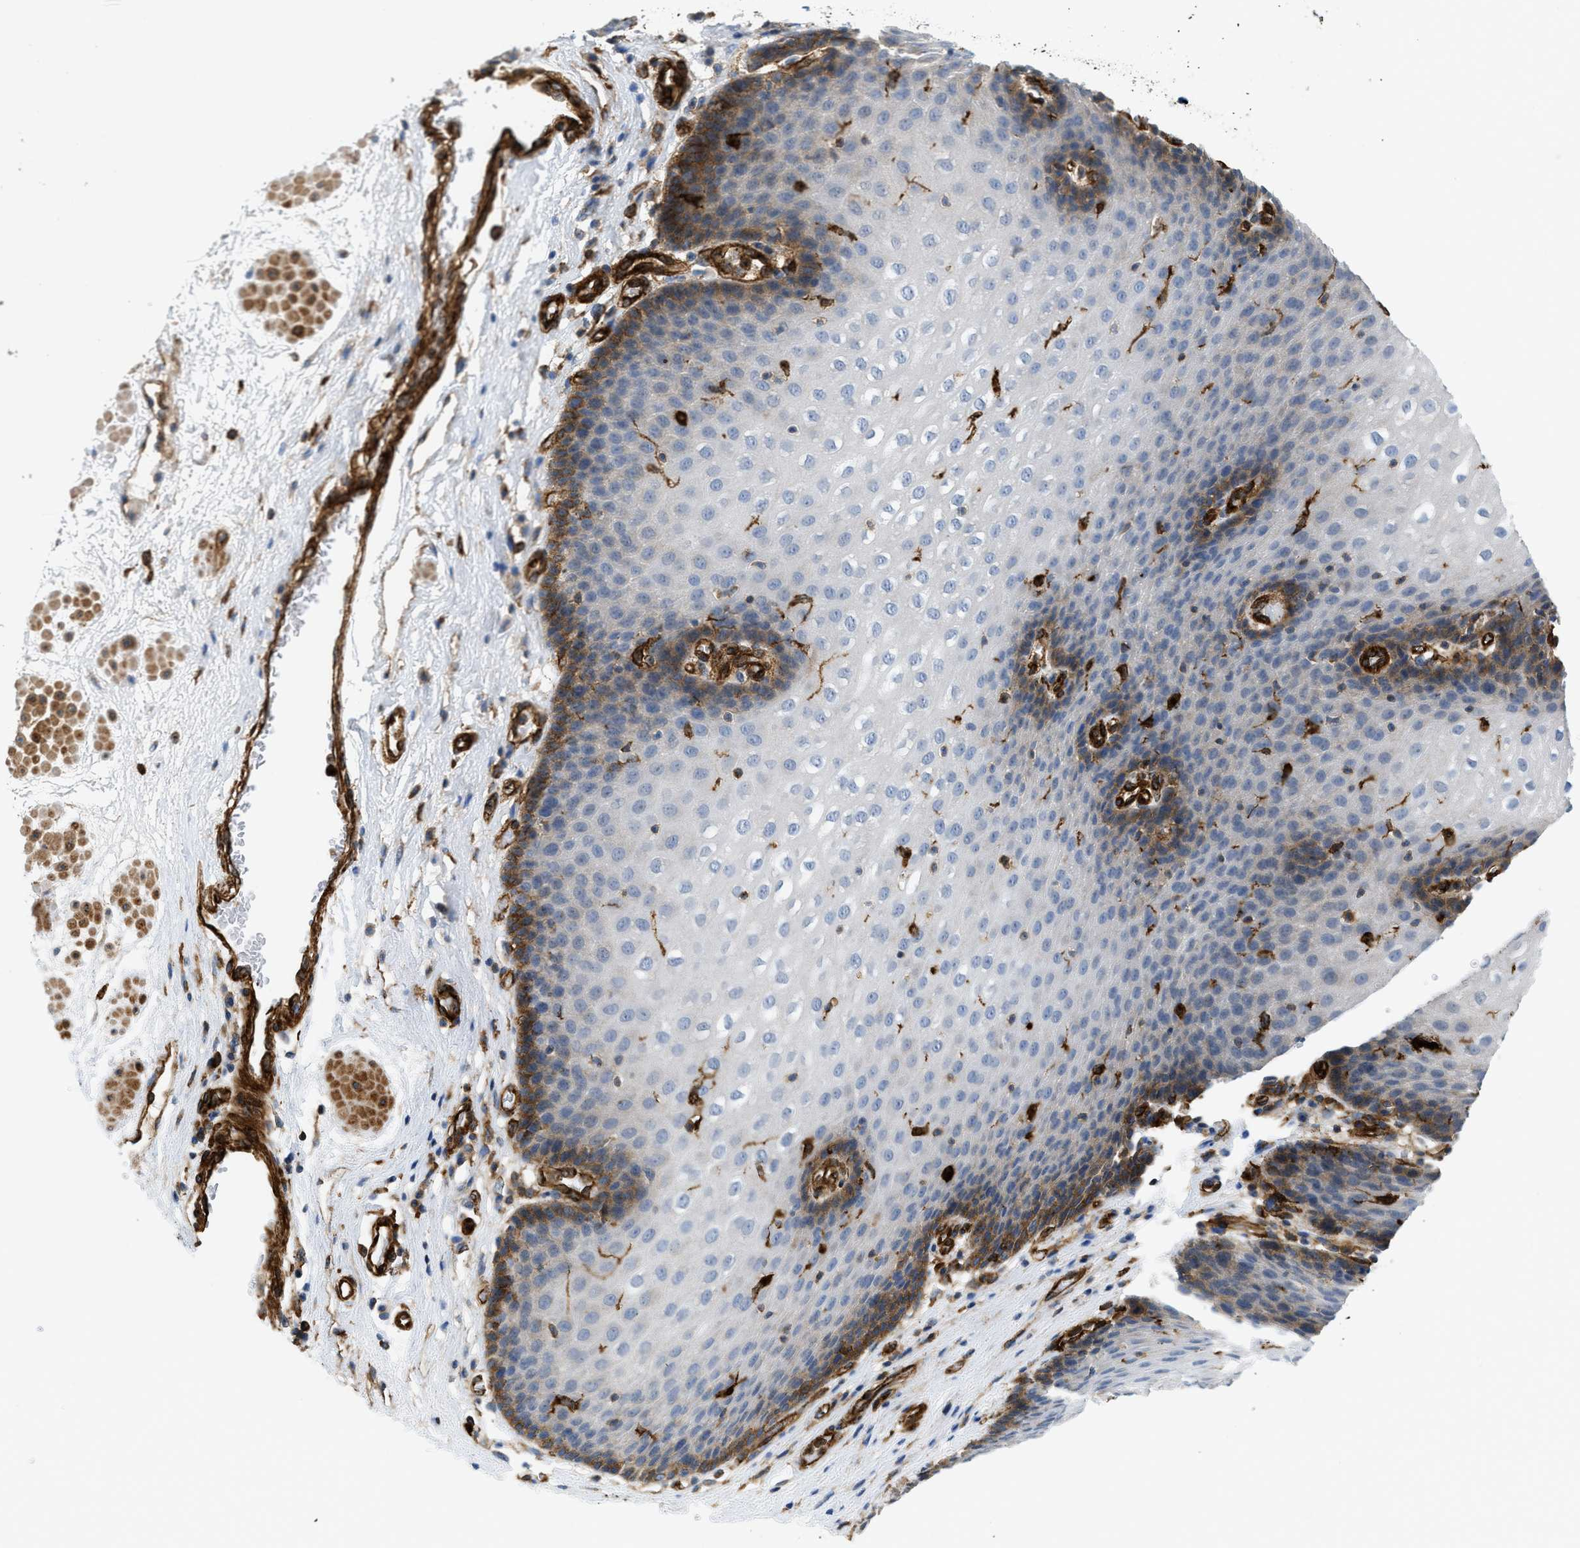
{"staining": {"intensity": "strong", "quantity": "<25%", "location": "cytoplasmic/membranous"}, "tissue": "esophagus", "cell_type": "Squamous epithelial cells", "image_type": "normal", "snomed": [{"axis": "morphology", "description": "Normal tissue, NOS"}, {"axis": "topography", "description": "Esophagus"}], "caption": "Immunohistochemical staining of unremarkable esophagus exhibits <25% levels of strong cytoplasmic/membranous protein staining in approximately <25% of squamous epithelial cells.", "gene": "HIP1", "patient": {"sex": "male", "age": 48}}